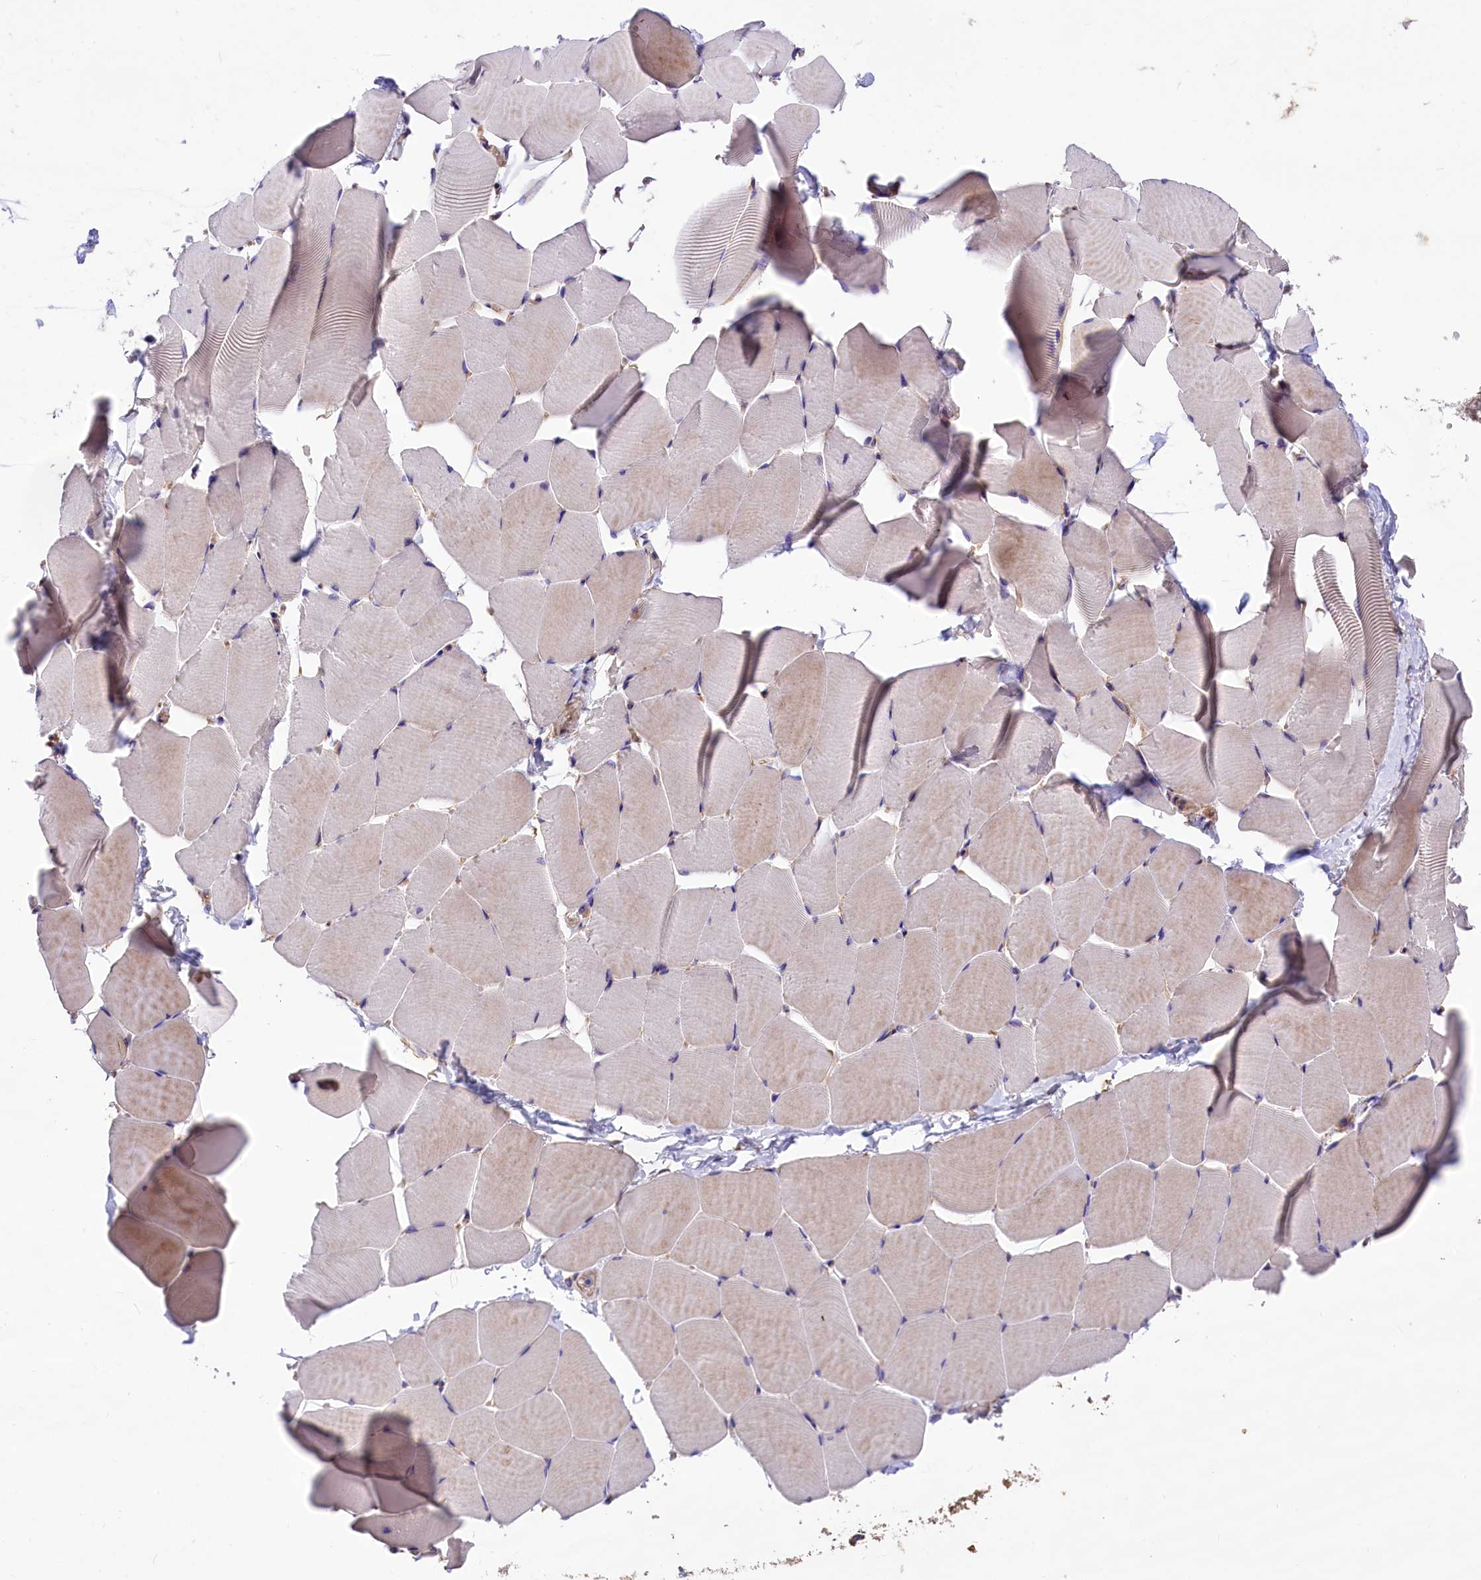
{"staining": {"intensity": "negative", "quantity": "none", "location": "none"}, "tissue": "skeletal muscle", "cell_type": "Myocytes", "image_type": "normal", "snomed": [{"axis": "morphology", "description": "Normal tissue, NOS"}, {"axis": "topography", "description": "Skeletal muscle"}], "caption": "High magnification brightfield microscopy of normal skeletal muscle stained with DAB (brown) and counterstained with hematoxylin (blue): myocytes show no significant staining. (Immunohistochemistry (ihc), brightfield microscopy, high magnification).", "gene": "ERMARD", "patient": {"sex": "male", "age": 25}}